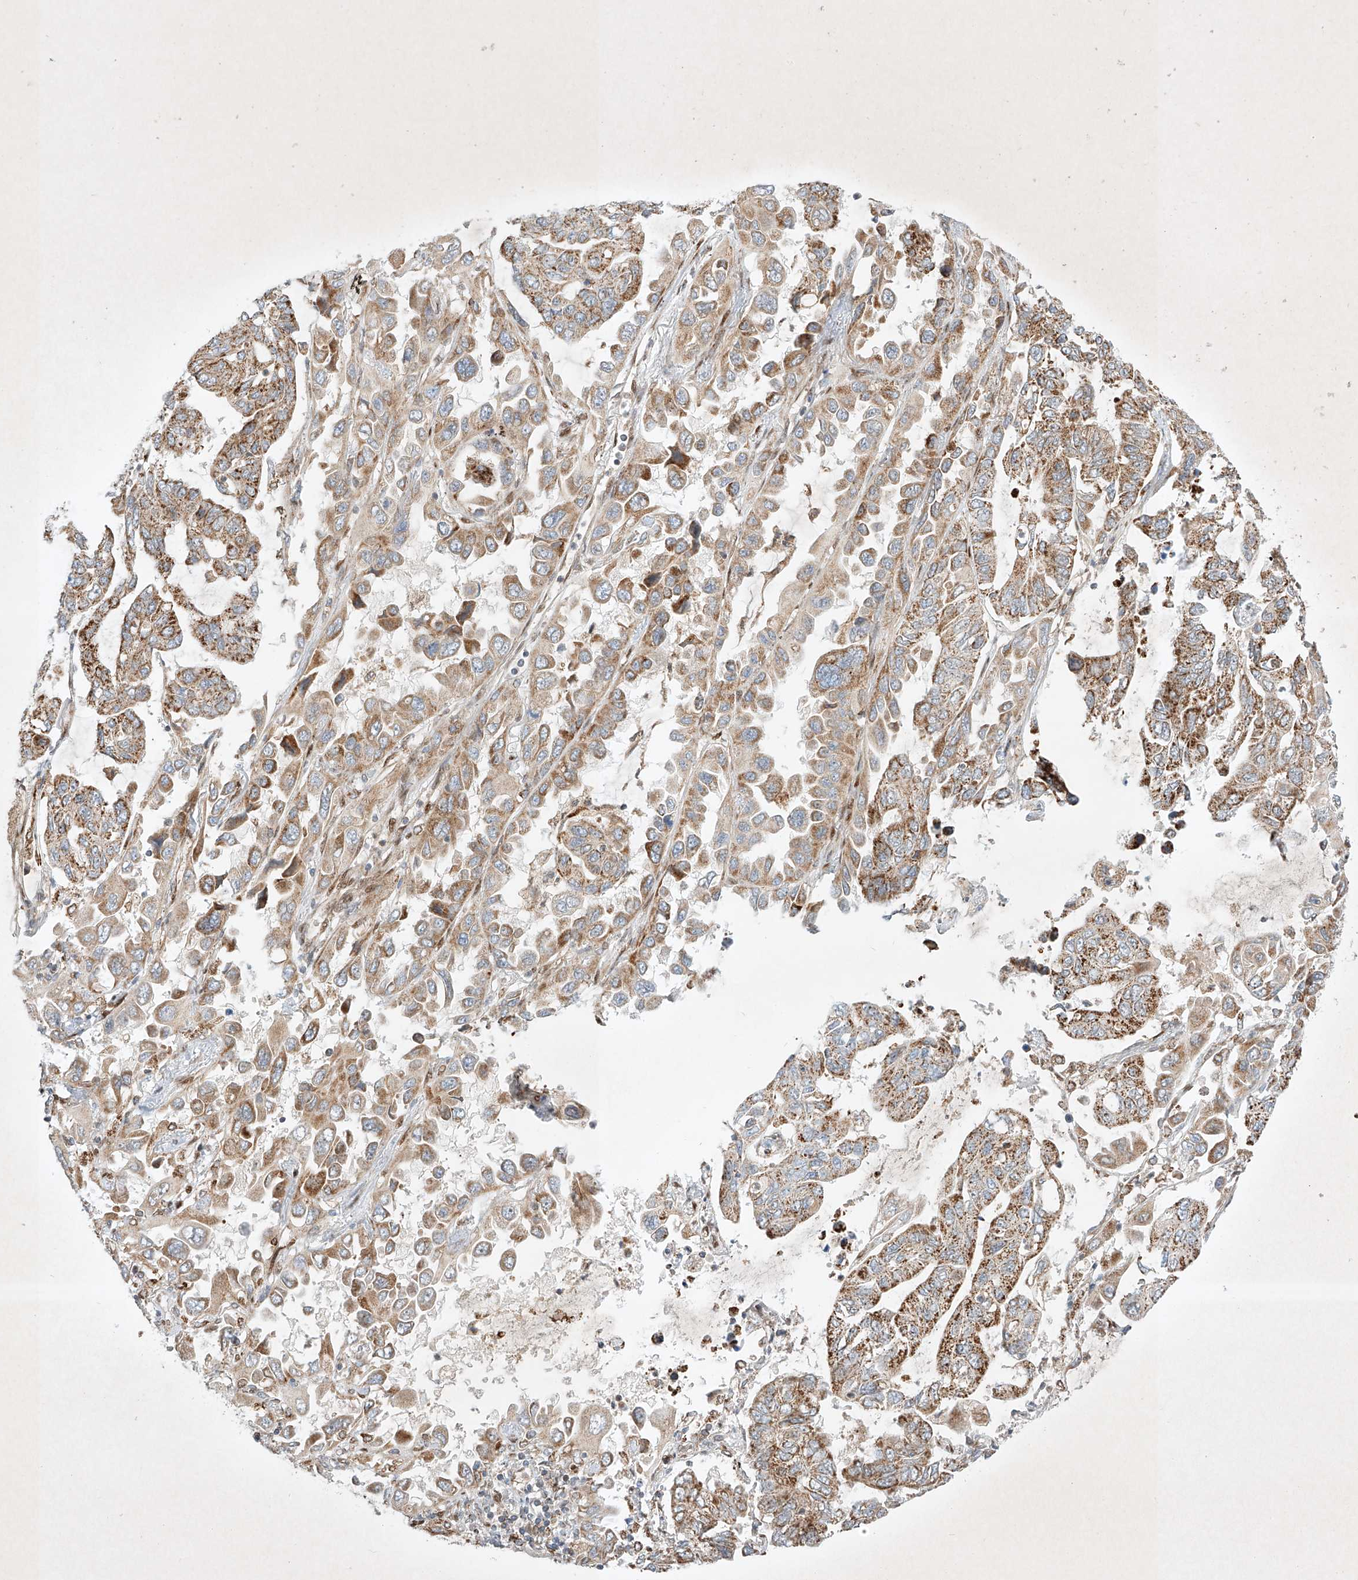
{"staining": {"intensity": "moderate", "quantity": ">75%", "location": "cytoplasmic/membranous"}, "tissue": "lung cancer", "cell_type": "Tumor cells", "image_type": "cancer", "snomed": [{"axis": "morphology", "description": "Adenocarcinoma, NOS"}, {"axis": "topography", "description": "Lung"}], "caption": "Protein staining reveals moderate cytoplasmic/membranous staining in about >75% of tumor cells in lung cancer (adenocarcinoma).", "gene": "EPG5", "patient": {"sex": "male", "age": 64}}